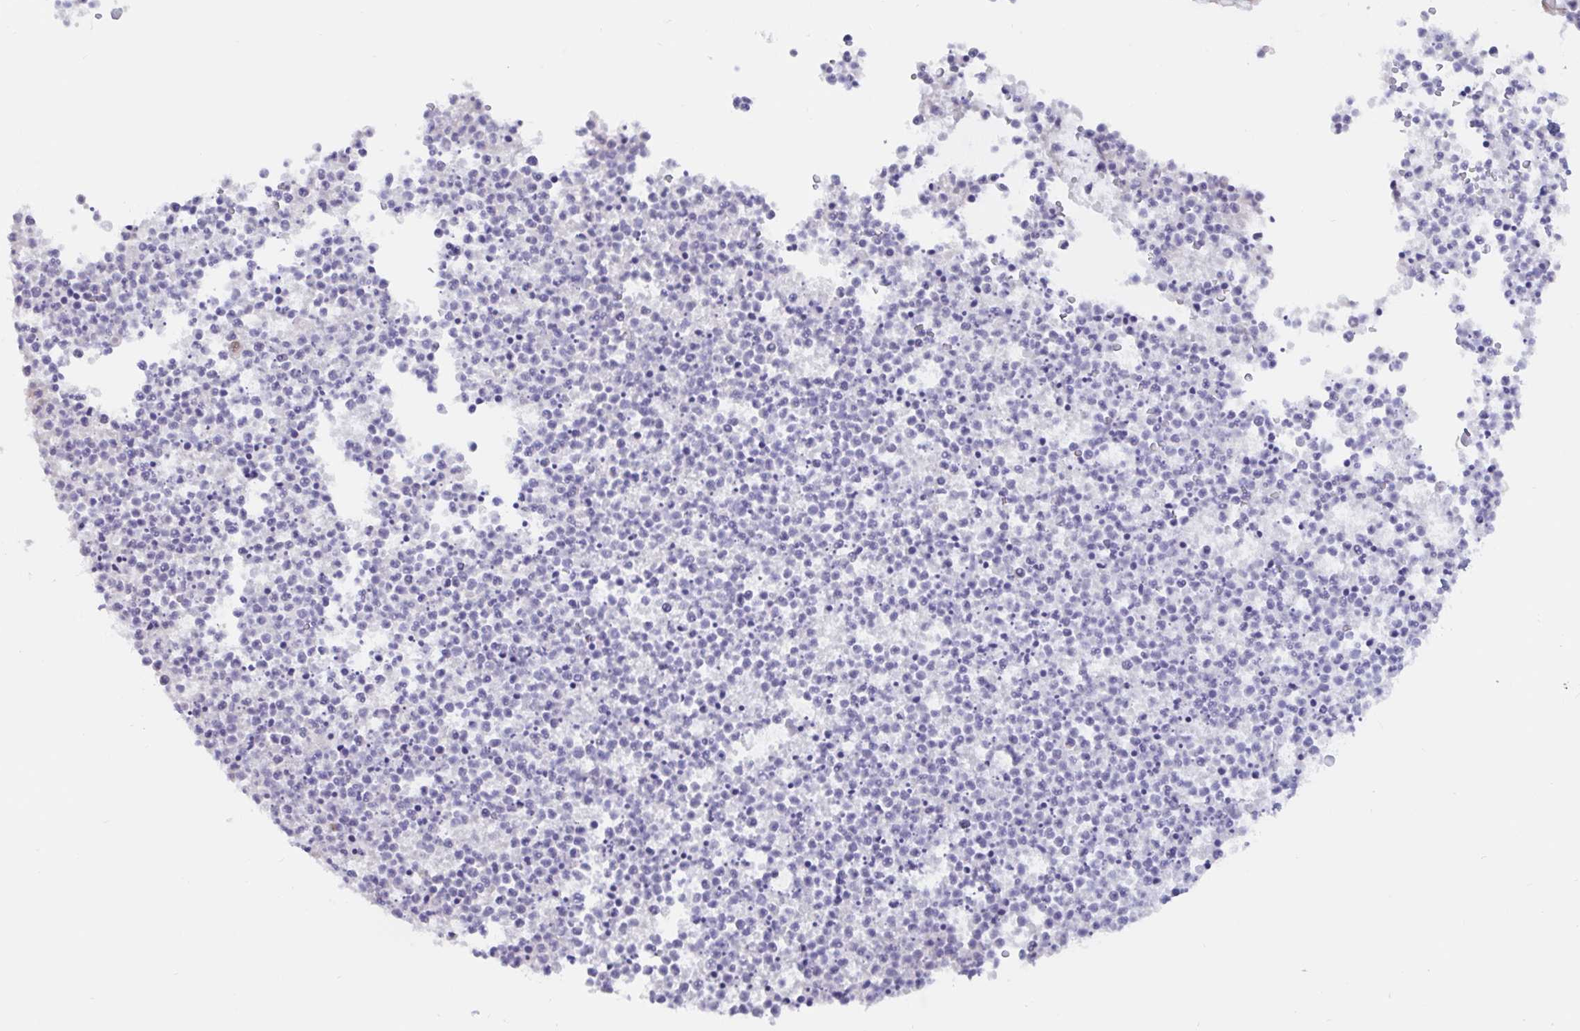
{"staining": {"intensity": "moderate", "quantity": "25%-75%", "location": "cytoplasmic/membranous"}, "tissue": "bronchus", "cell_type": "Respiratory epithelial cells", "image_type": "normal", "snomed": [{"axis": "morphology", "description": "Normal tissue, NOS"}, {"axis": "topography", "description": "Cartilage tissue"}, {"axis": "topography", "description": "Bronchus"}], "caption": "Protein staining of unremarkable bronchus shows moderate cytoplasmic/membranous positivity in about 25%-75% of respiratory epithelial cells.", "gene": "CDX4", "patient": {"sex": "male", "age": 56}}